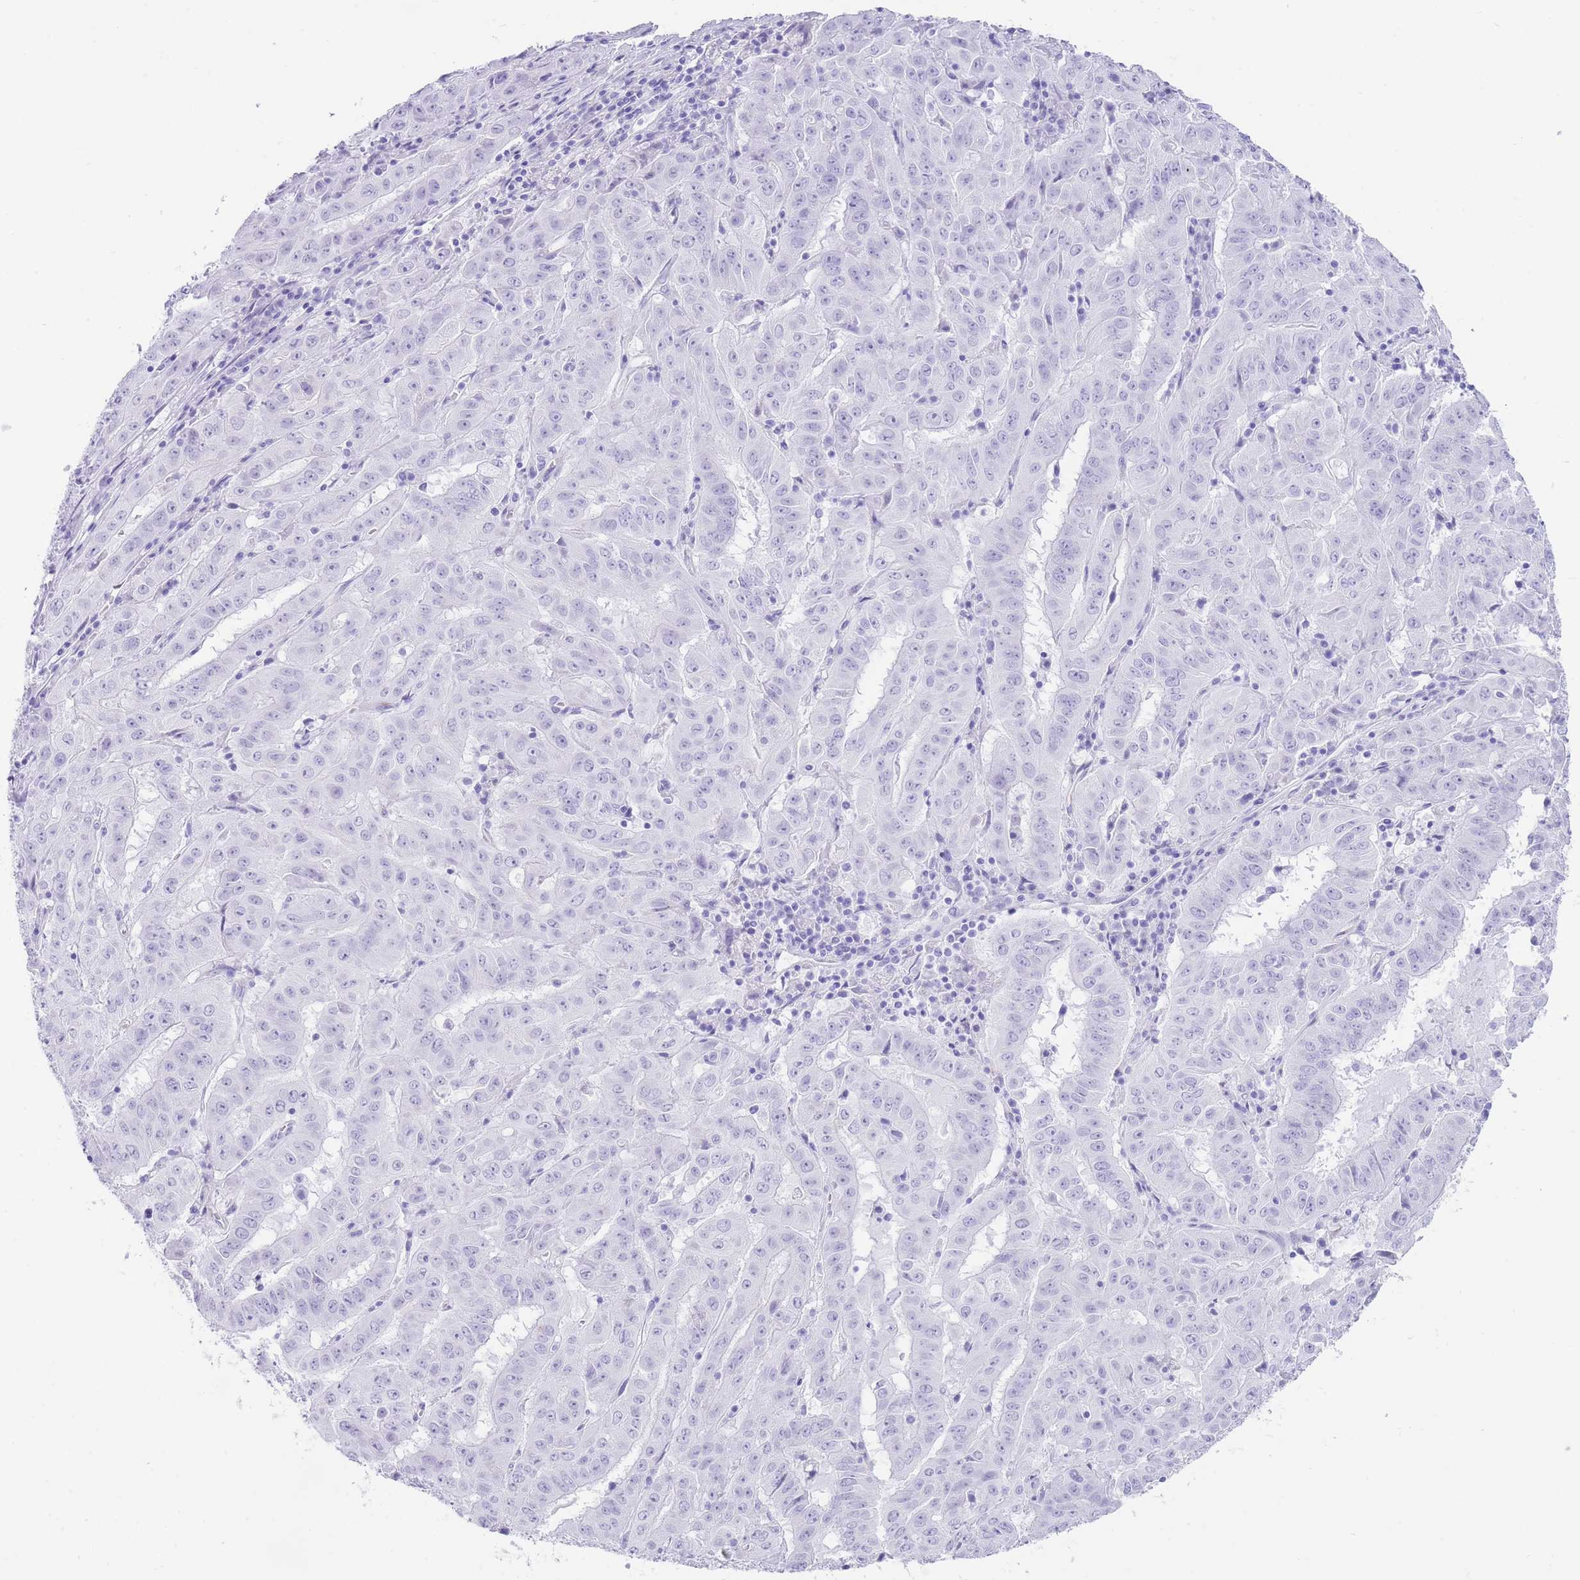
{"staining": {"intensity": "negative", "quantity": "none", "location": "none"}, "tissue": "pancreatic cancer", "cell_type": "Tumor cells", "image_type": "cancer", "snomed": [{"axis": "morphology", "description": "Adenocarcinoma, NOS"}, {"axis": "topography", "description": "Pancreas"}], "caption": "DAB (3,3'-diaminobenzidine) immunohistochemical staining of pancreatic cancer displays no significant staining in tumor cells.", "gene": "ELOA2", "patient": {"sex": "male", "age": 63}}